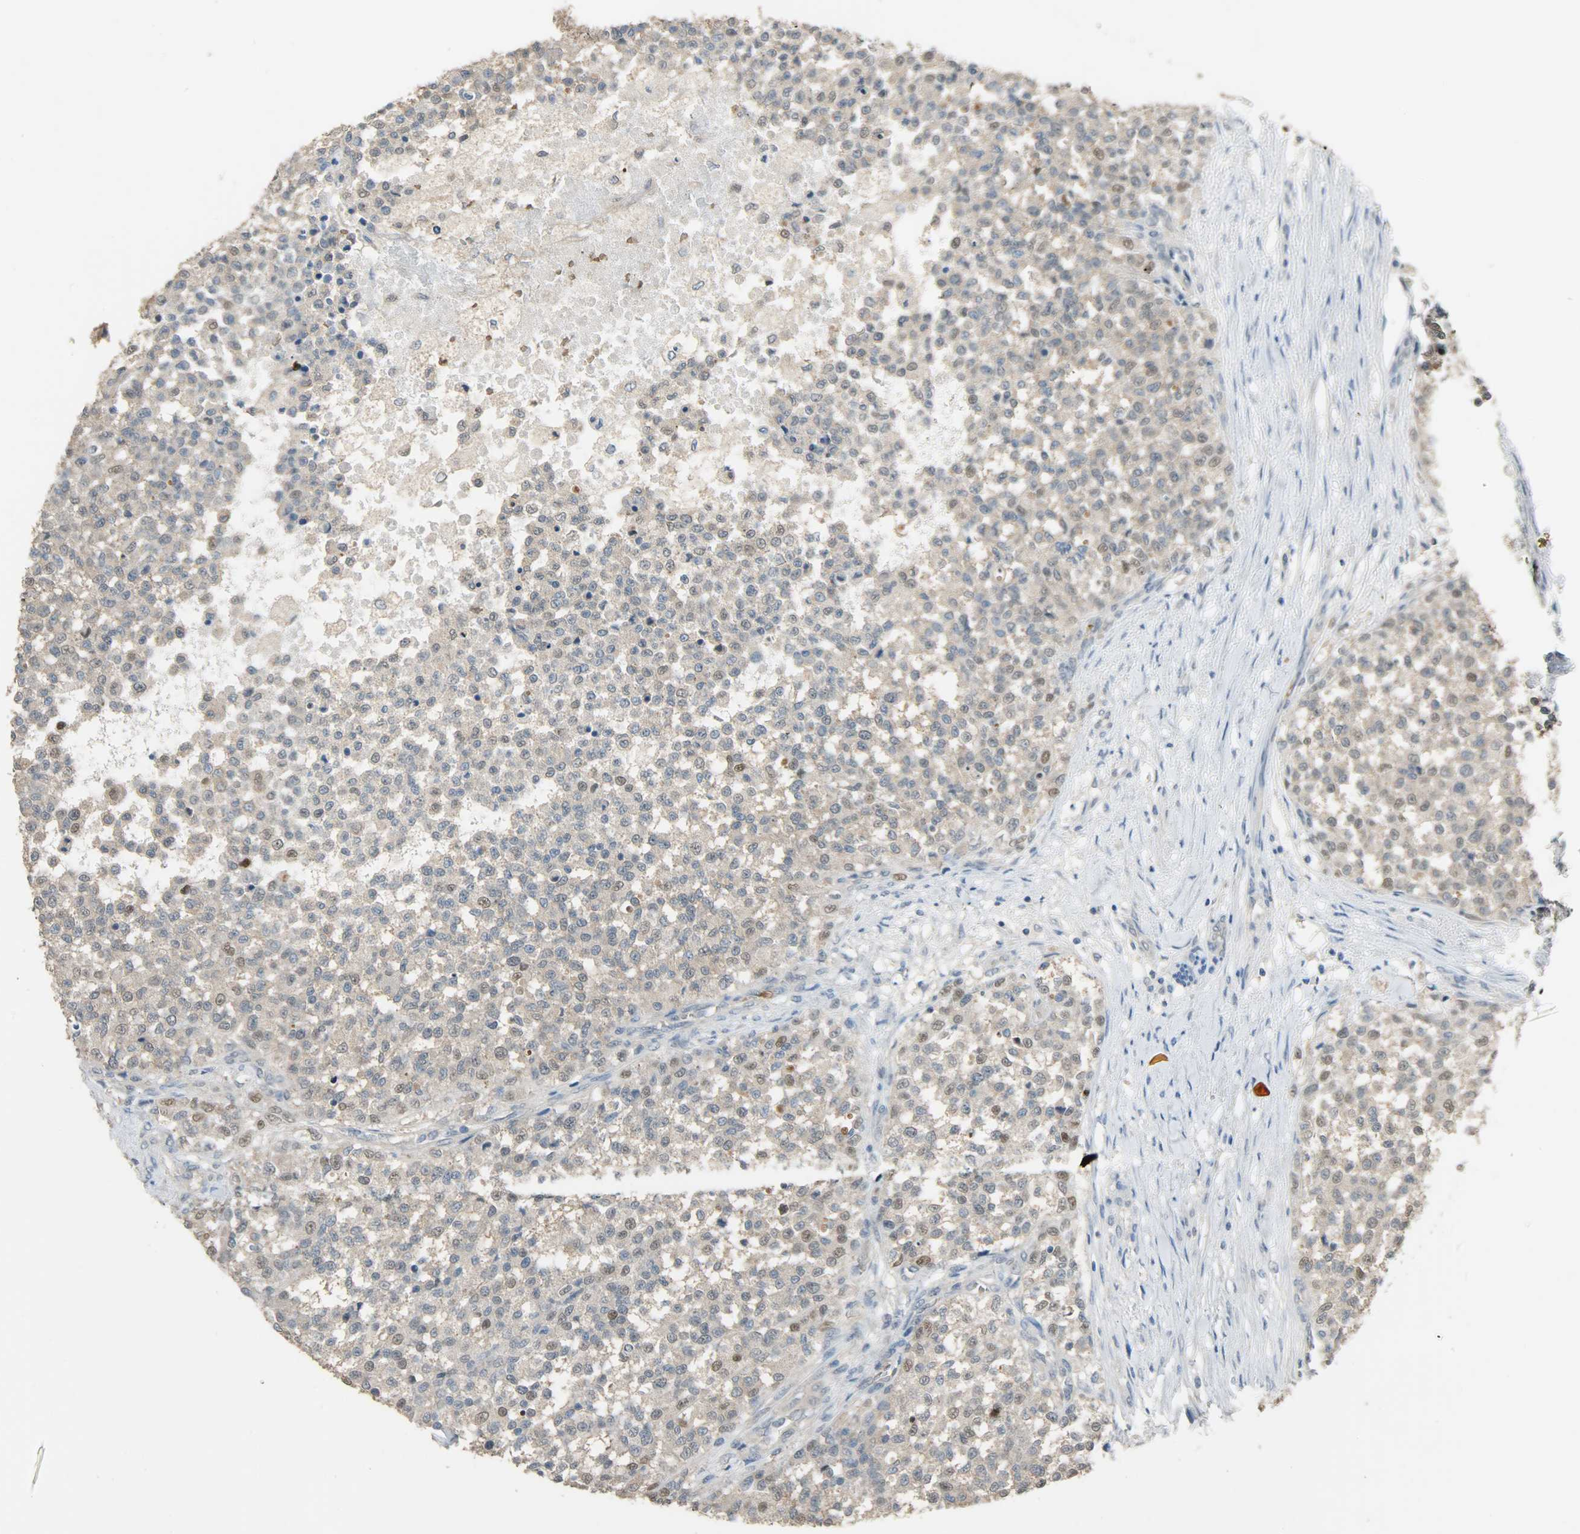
{"staining": {"intensity": "weak", "quantity": "<25%", "location": "nuclear"}, "tissue": "testis cancer", "cell_type": "Tumor cells", "image_type": "cancer", "snomed": [{"axis": "morphology", "description": "Seminoma, NOS"}, {"axis": "topography", "description": "Testis"}], "caption": "IHC of human testis cancer (seminoma) displays no positivity in tumor cells. (Brightfield microscopy of DAB (3,3'-diaminobenzidine) immunohistochemistry at high magnification).", "gene": "PRMT5", "patient": {"sex": "male", "age": 59}}